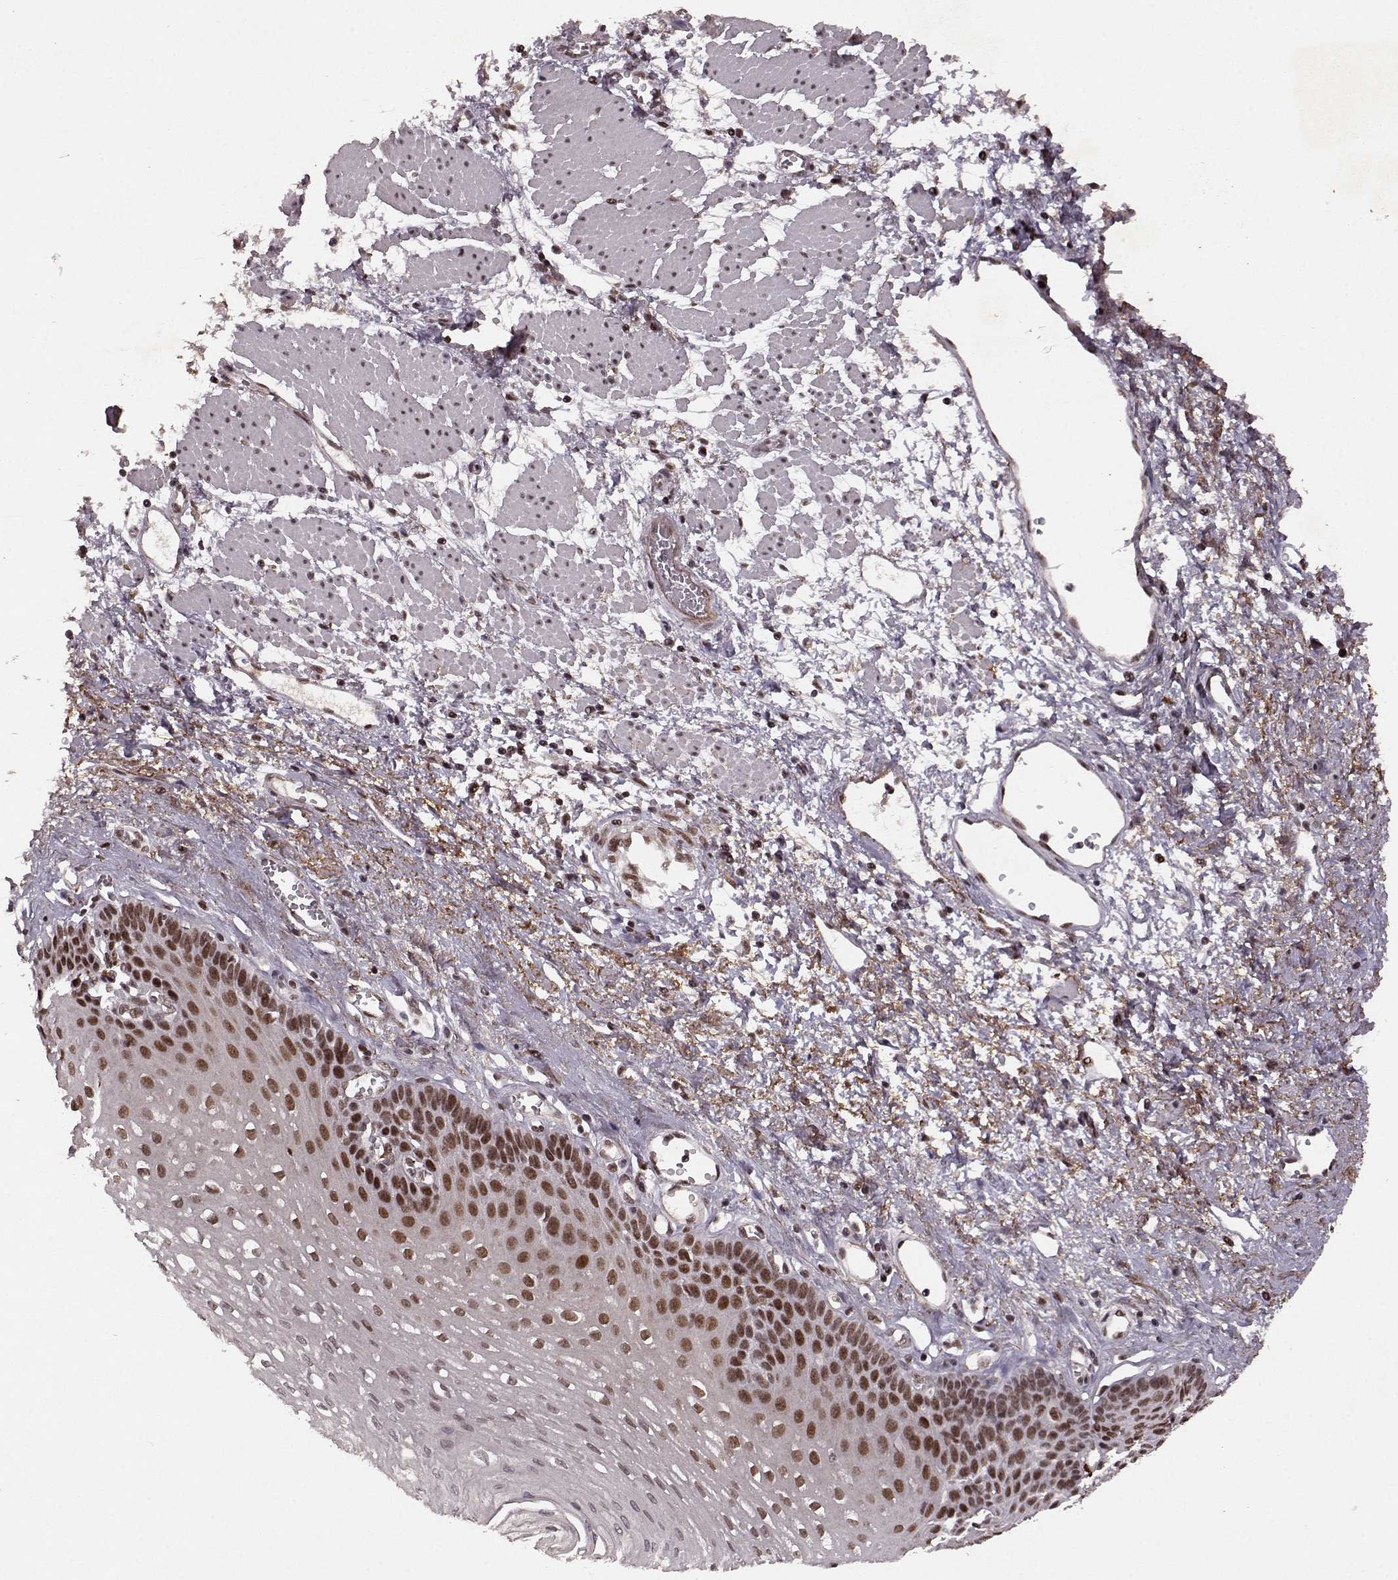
{"staining": {"intensity": "moderate", "quantity": ">75%", "location": "nuclear"}, "tissue": "esophagus", "cell_type": "Squamous epithelial cells", "image_type": "normal", "snomed": [{"axis": "morphology", "description": "Normal tissue, NOS"}, {"axis": "topography", "description": "Esophagus"}], "caption": "IHC micrograph of benign human esophagus stained for a protein (brown), which exhibits medium levels of moderate nuclear expression in approximately >75% of squamous epithelial cells.", "gene": "RRAGD", "patient": {"sex": "female", "age": 62}}